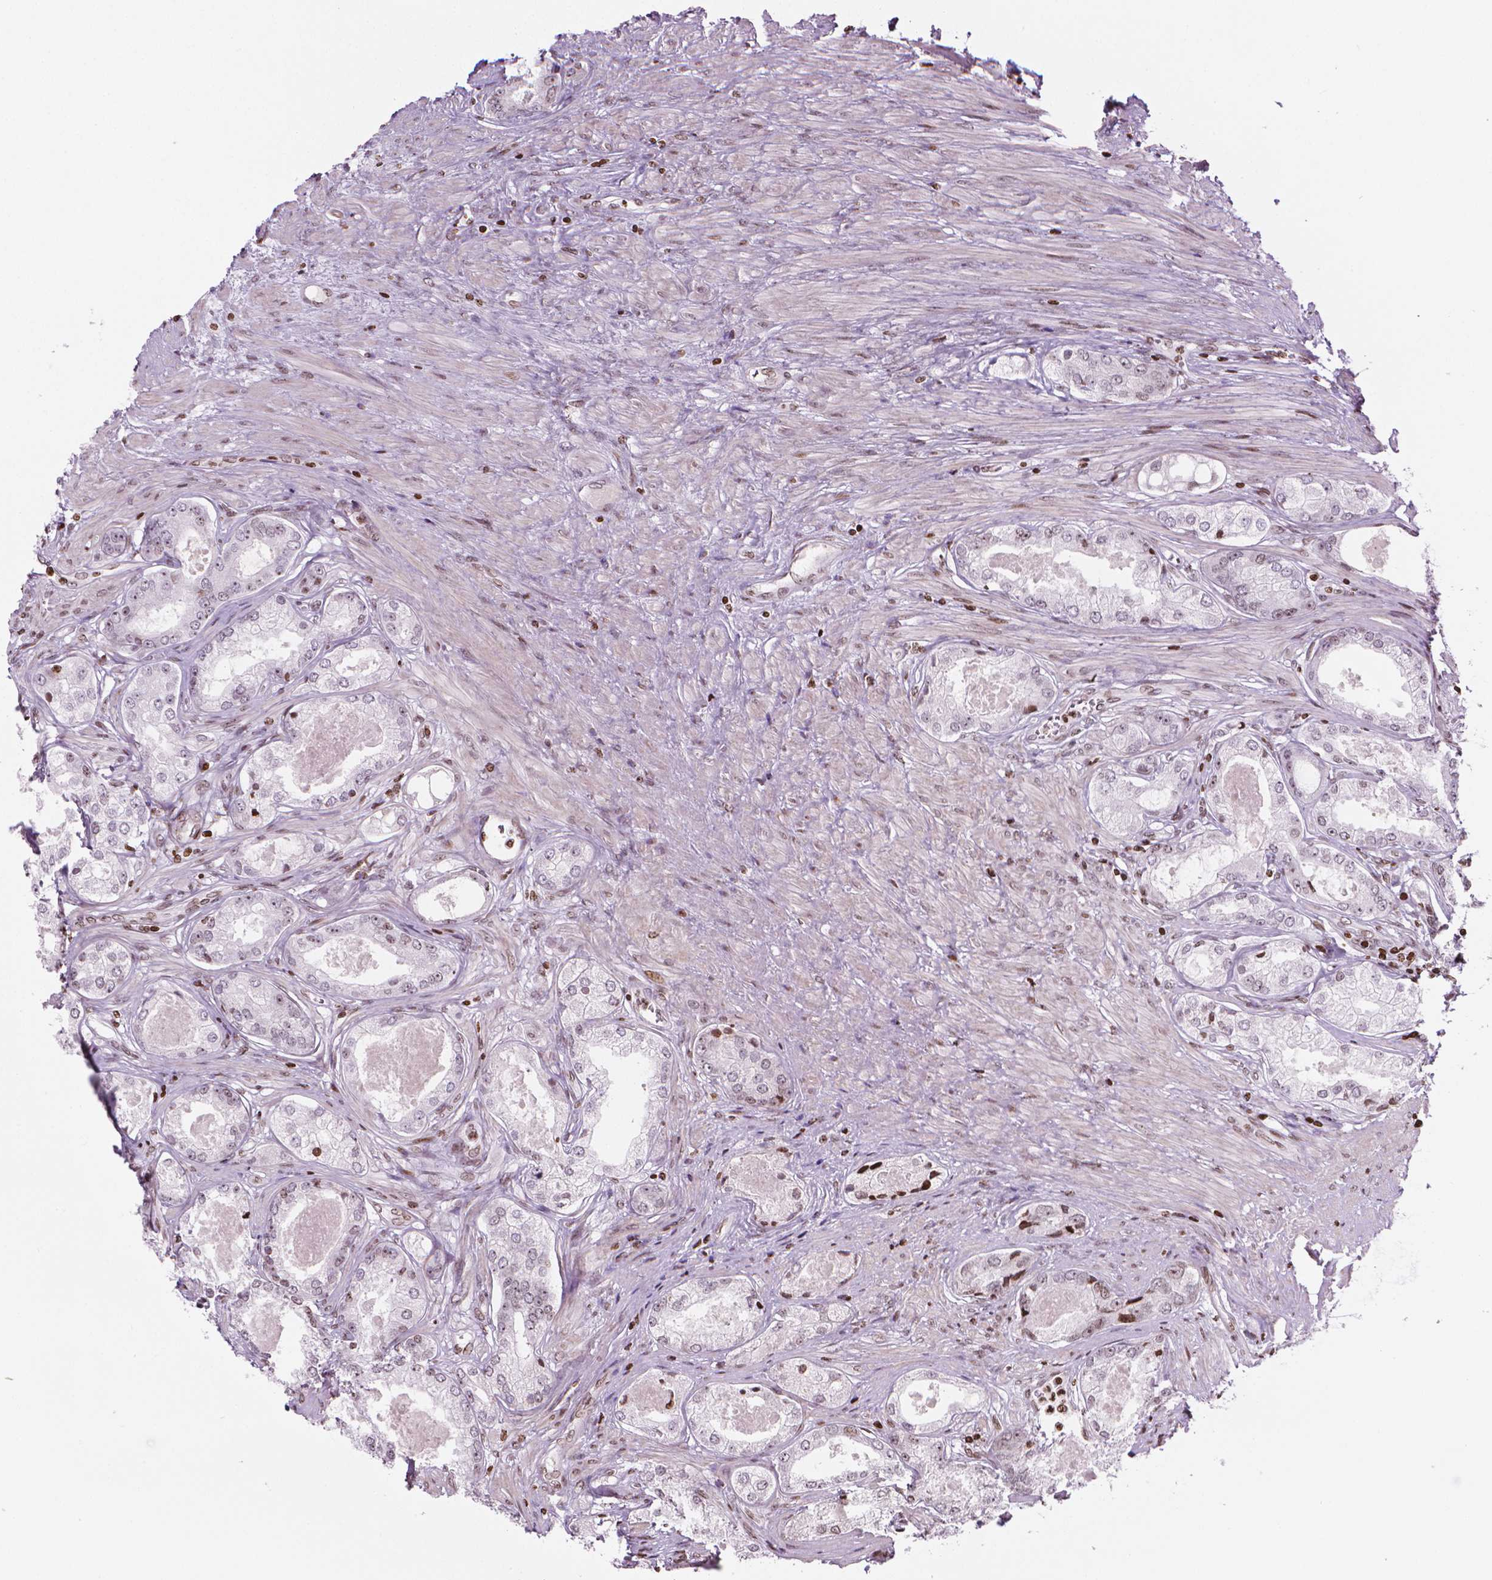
{"staining": {"intensity": "moderate", "quantity": "<25%", "location": "nuclear"}, "tissue": "prostate cancer", "cell_type": "Tumor cells", "image_type": "cancer", "snomed": [{"axis": "morphology", "description": "Adenocarcinoma, Low grade"}, {"axis": "topography", "description": "Prostate"}], "caption": "A photomicrograph showing moderate nuclear expression in approximately <25% of tumor cells in prostate cancer, as visualized by brown immunohistochemical staining.", "gene": "PIP4K2A", "patient": {"sex": "male", "age": 68}}